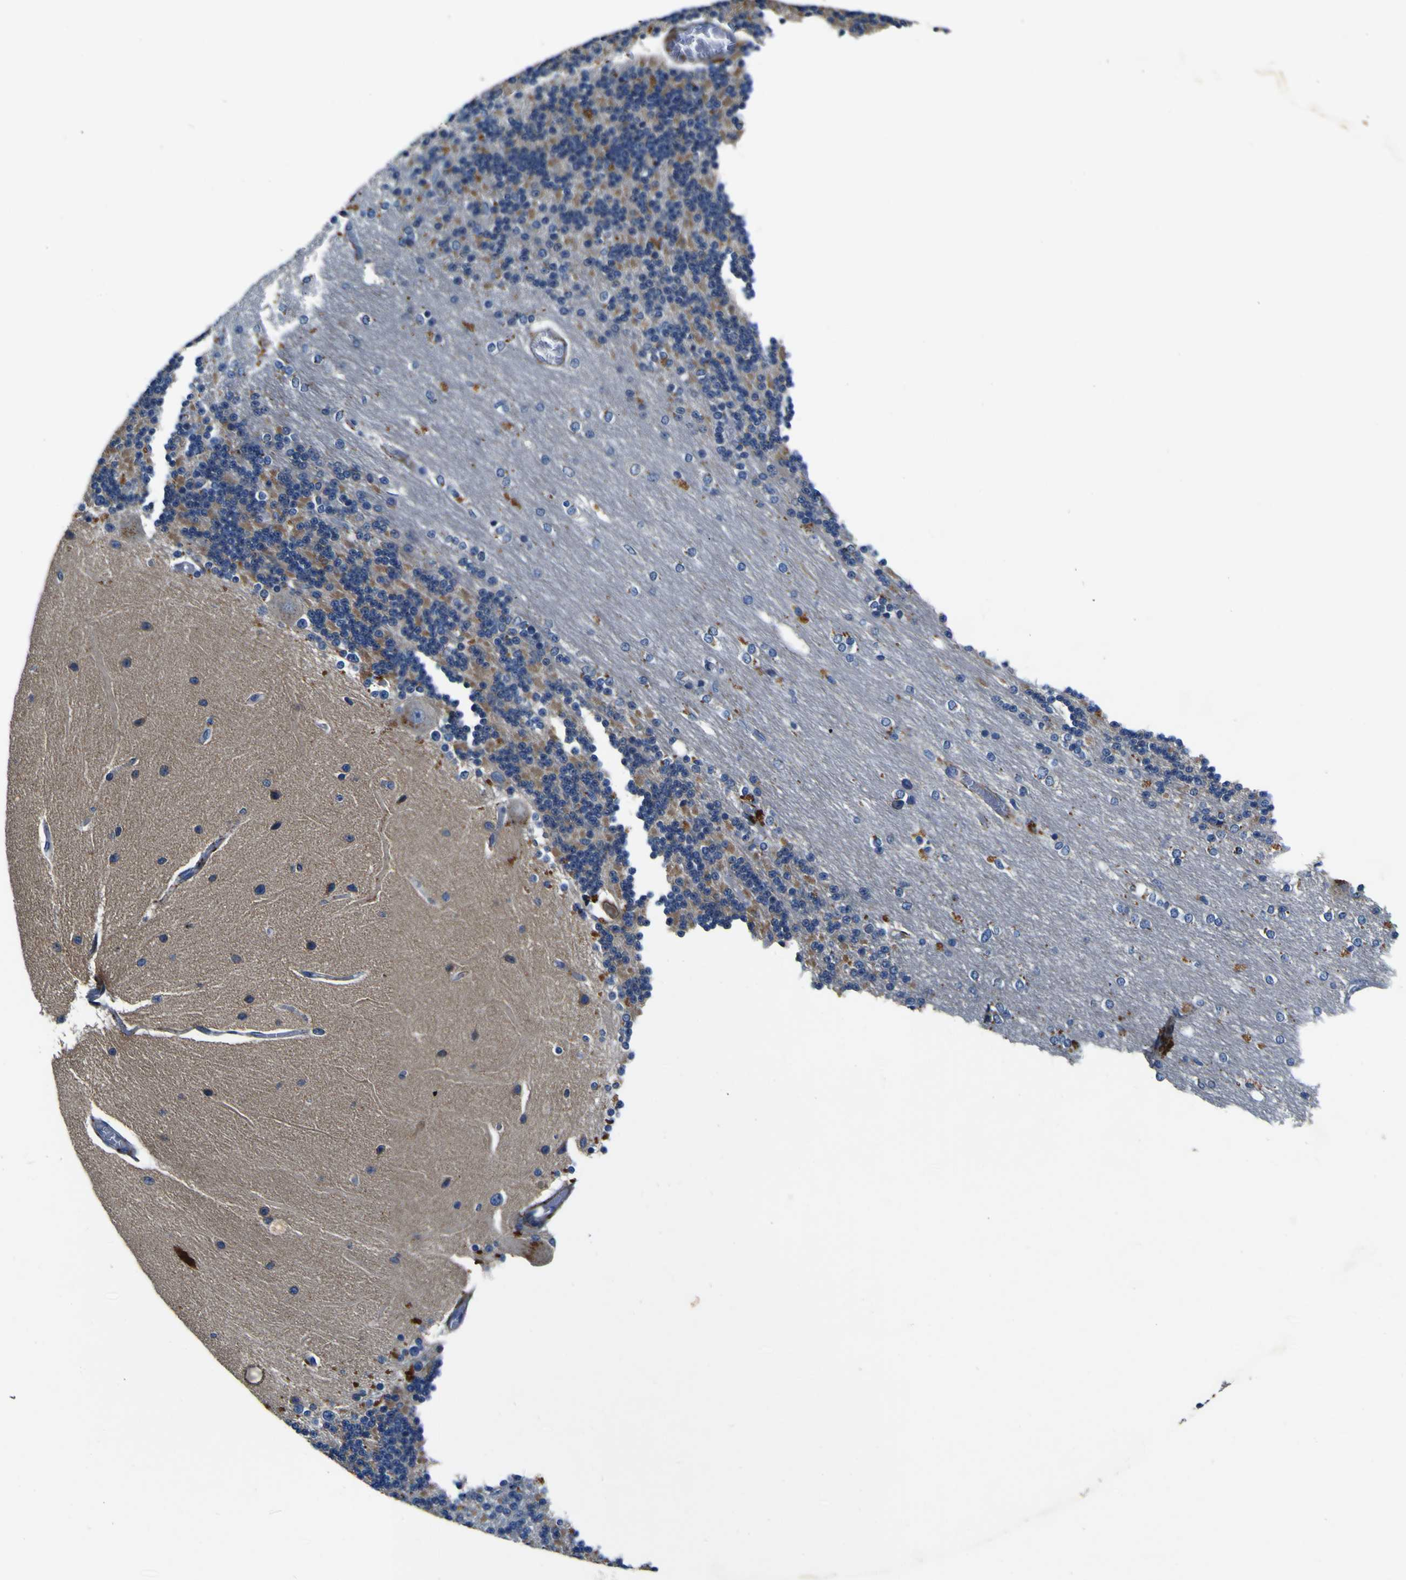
{"staining": {"intensity": "moderate", "quantity": "25%-75%", "location": "cytoplasmic/membranous"}, "tissue": "cerebellum", "cell_type": "Cells in granular layer", "image_type": "normal", "snomed": [{"axis": "morphology", "description": "Normal tissue, NOS"}, {"axis": "topography", "description": "Cerebellum"}], "caption": "Normal cerebellum demonstrates moderate cytoplasmic/membranous staining in about 25%-75% of cells in granular layer.", "gene": "AGAP3", "patient": {"sex": "female", "age": 54}}